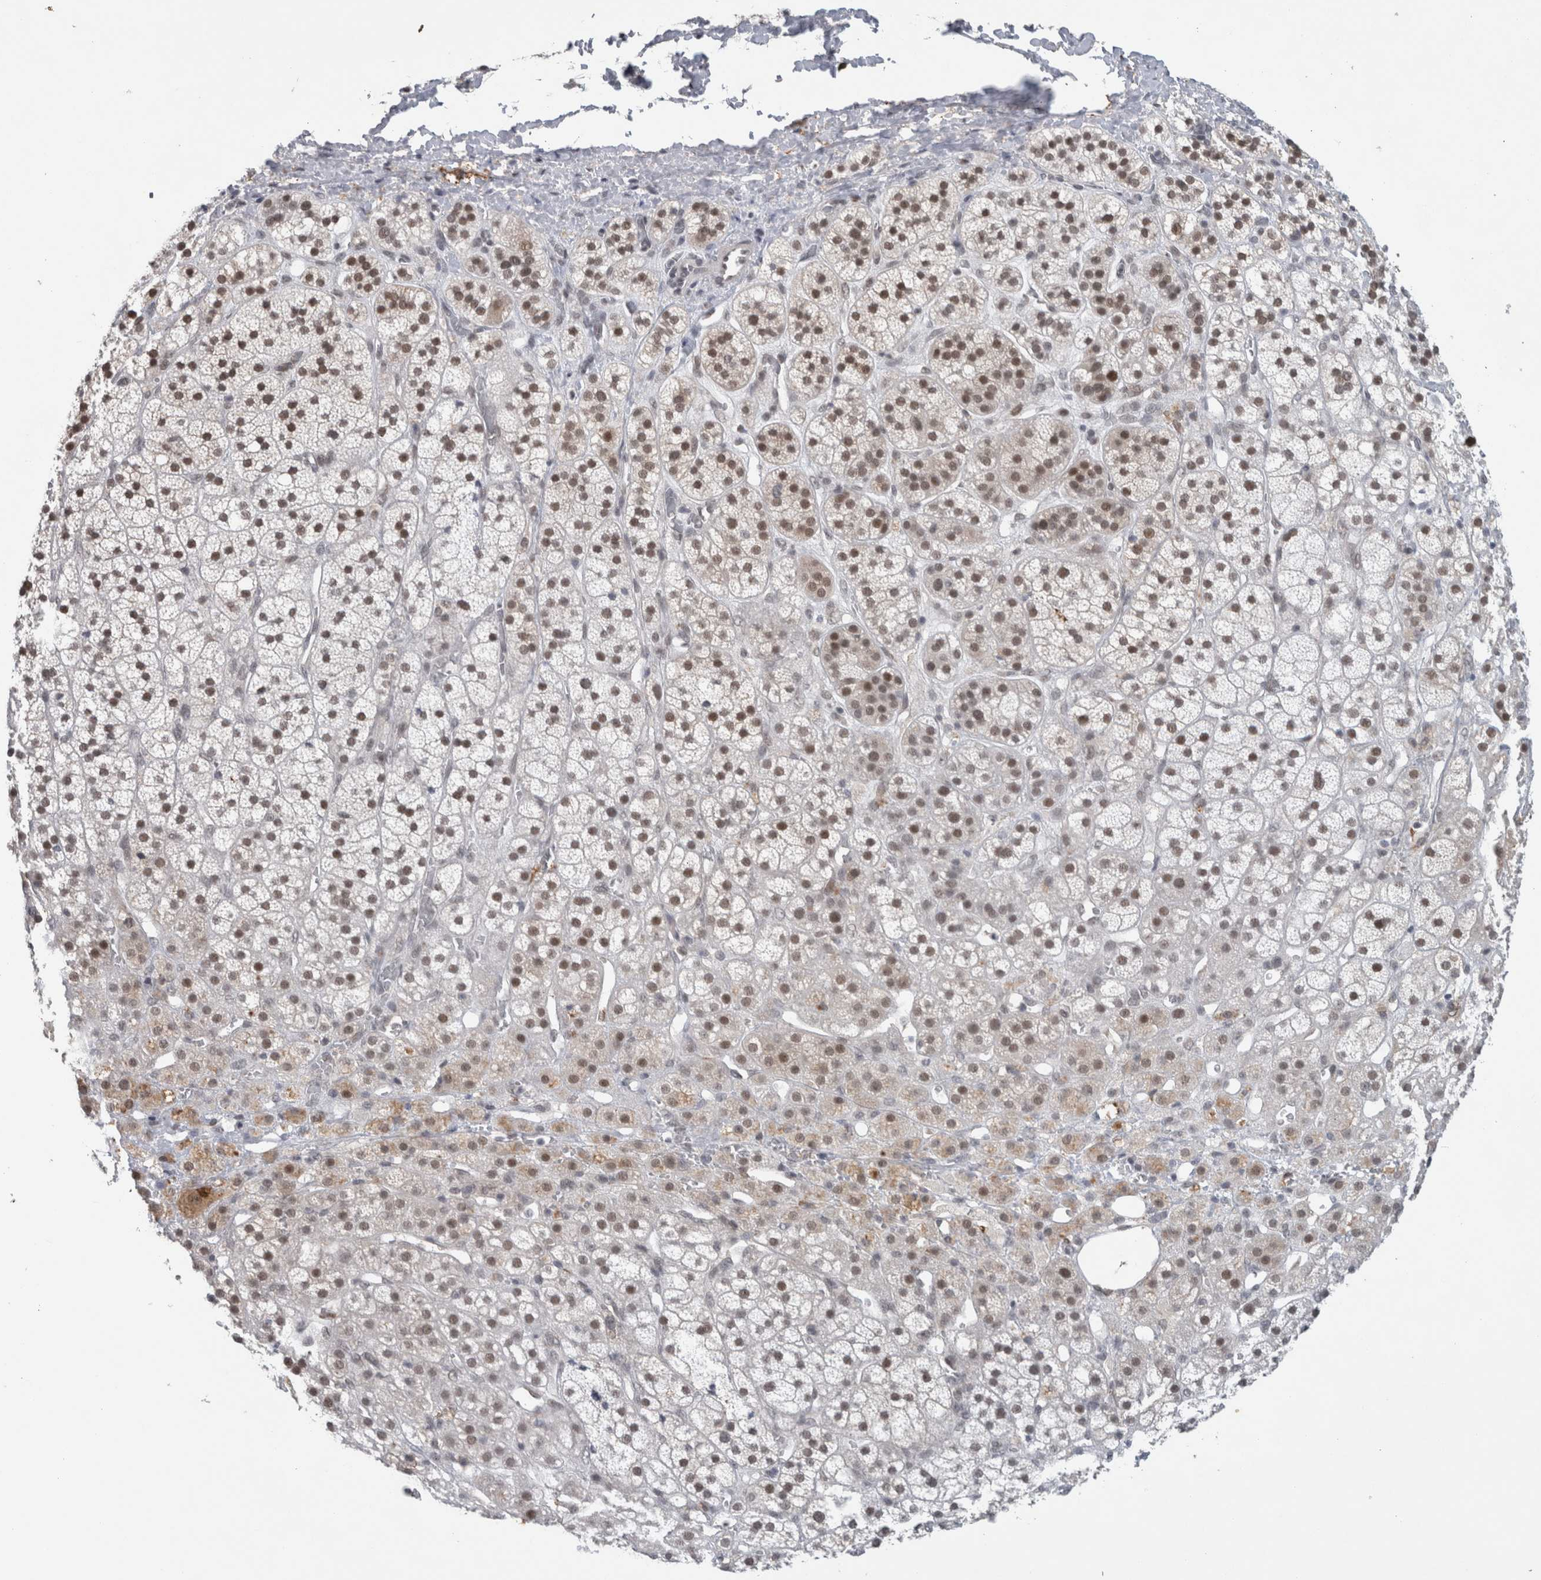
{"staining": {"intensity": "moderate", "quantity": ">75%", "location": "nuclear"}, "tissue": "adrenal gland", "cell_type": "Glandular cells", "image_type": "normal", "snomed": [{"axis": "morphology", "description": "Normal tissue, NOS"}, {"axis": "topography", "description": "Adrenal gland"}], "caption": "Glandular cells exhibit medium levels of moderate nuclear expression in approximately >75% of cells in unremarkable human adrenal gland.", "gene": "PRXL2A", "patient": {"sex": "male", "age": 56}}